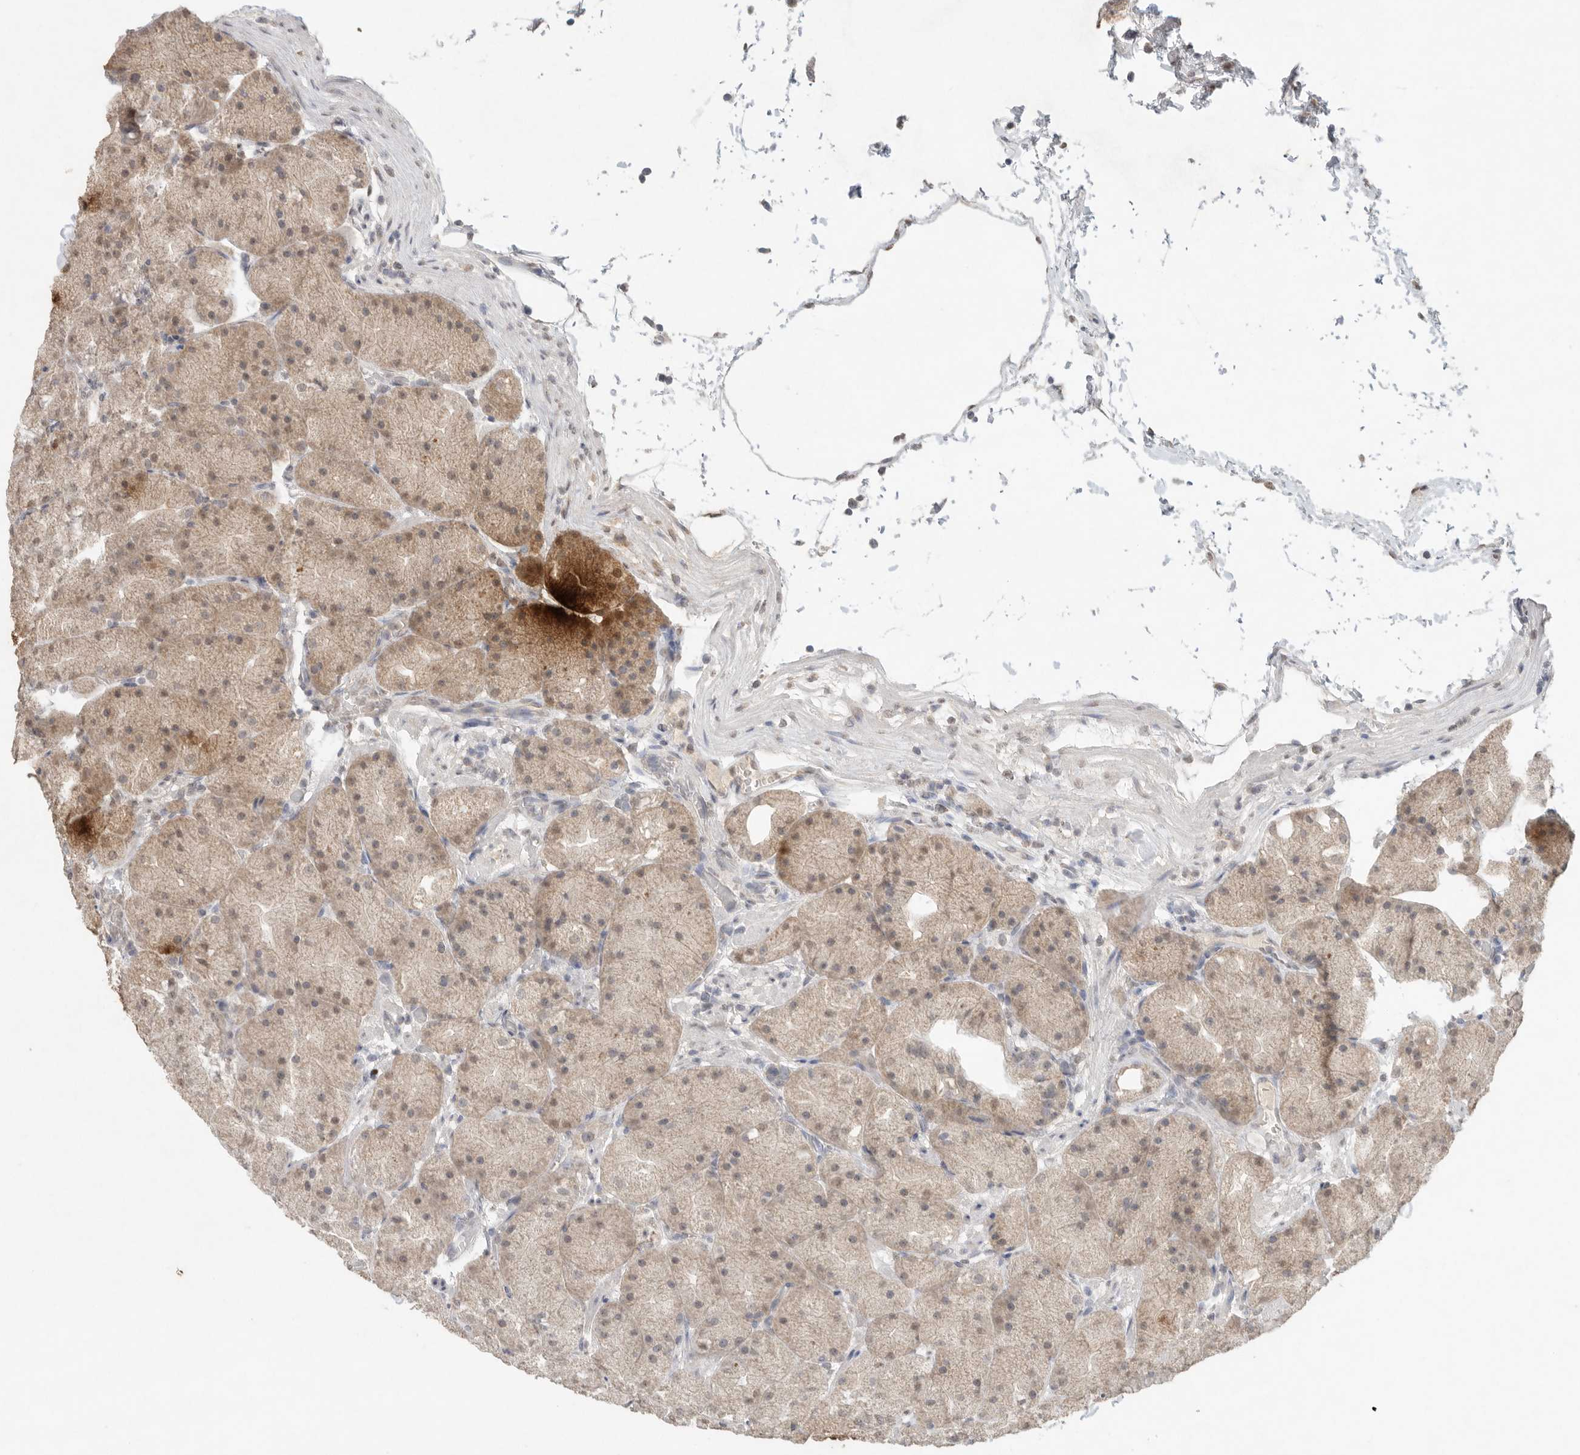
{"staining": {"intensity": "weak", "quantity": ">75%", "location": "cytoplasmic/membranous"}, "tissue": "stomach", "cell_type": "Glandular cells", "image_type": "normal", "snomed": [{"axis": "morphology", "description": "Normal tissue, NOS"}, {"axis": "topography", "description": "Stomach, upper"}, {"axis": "topography", "description": "Stomach"}], "caption": "Glandular cells demonstrate low levels of weak cytoplasmic/membranous expression in about >75% of cells in unremarkable human stomach.", "gene": "KLK5", "patient": {"sex": "male", "age": 48}}